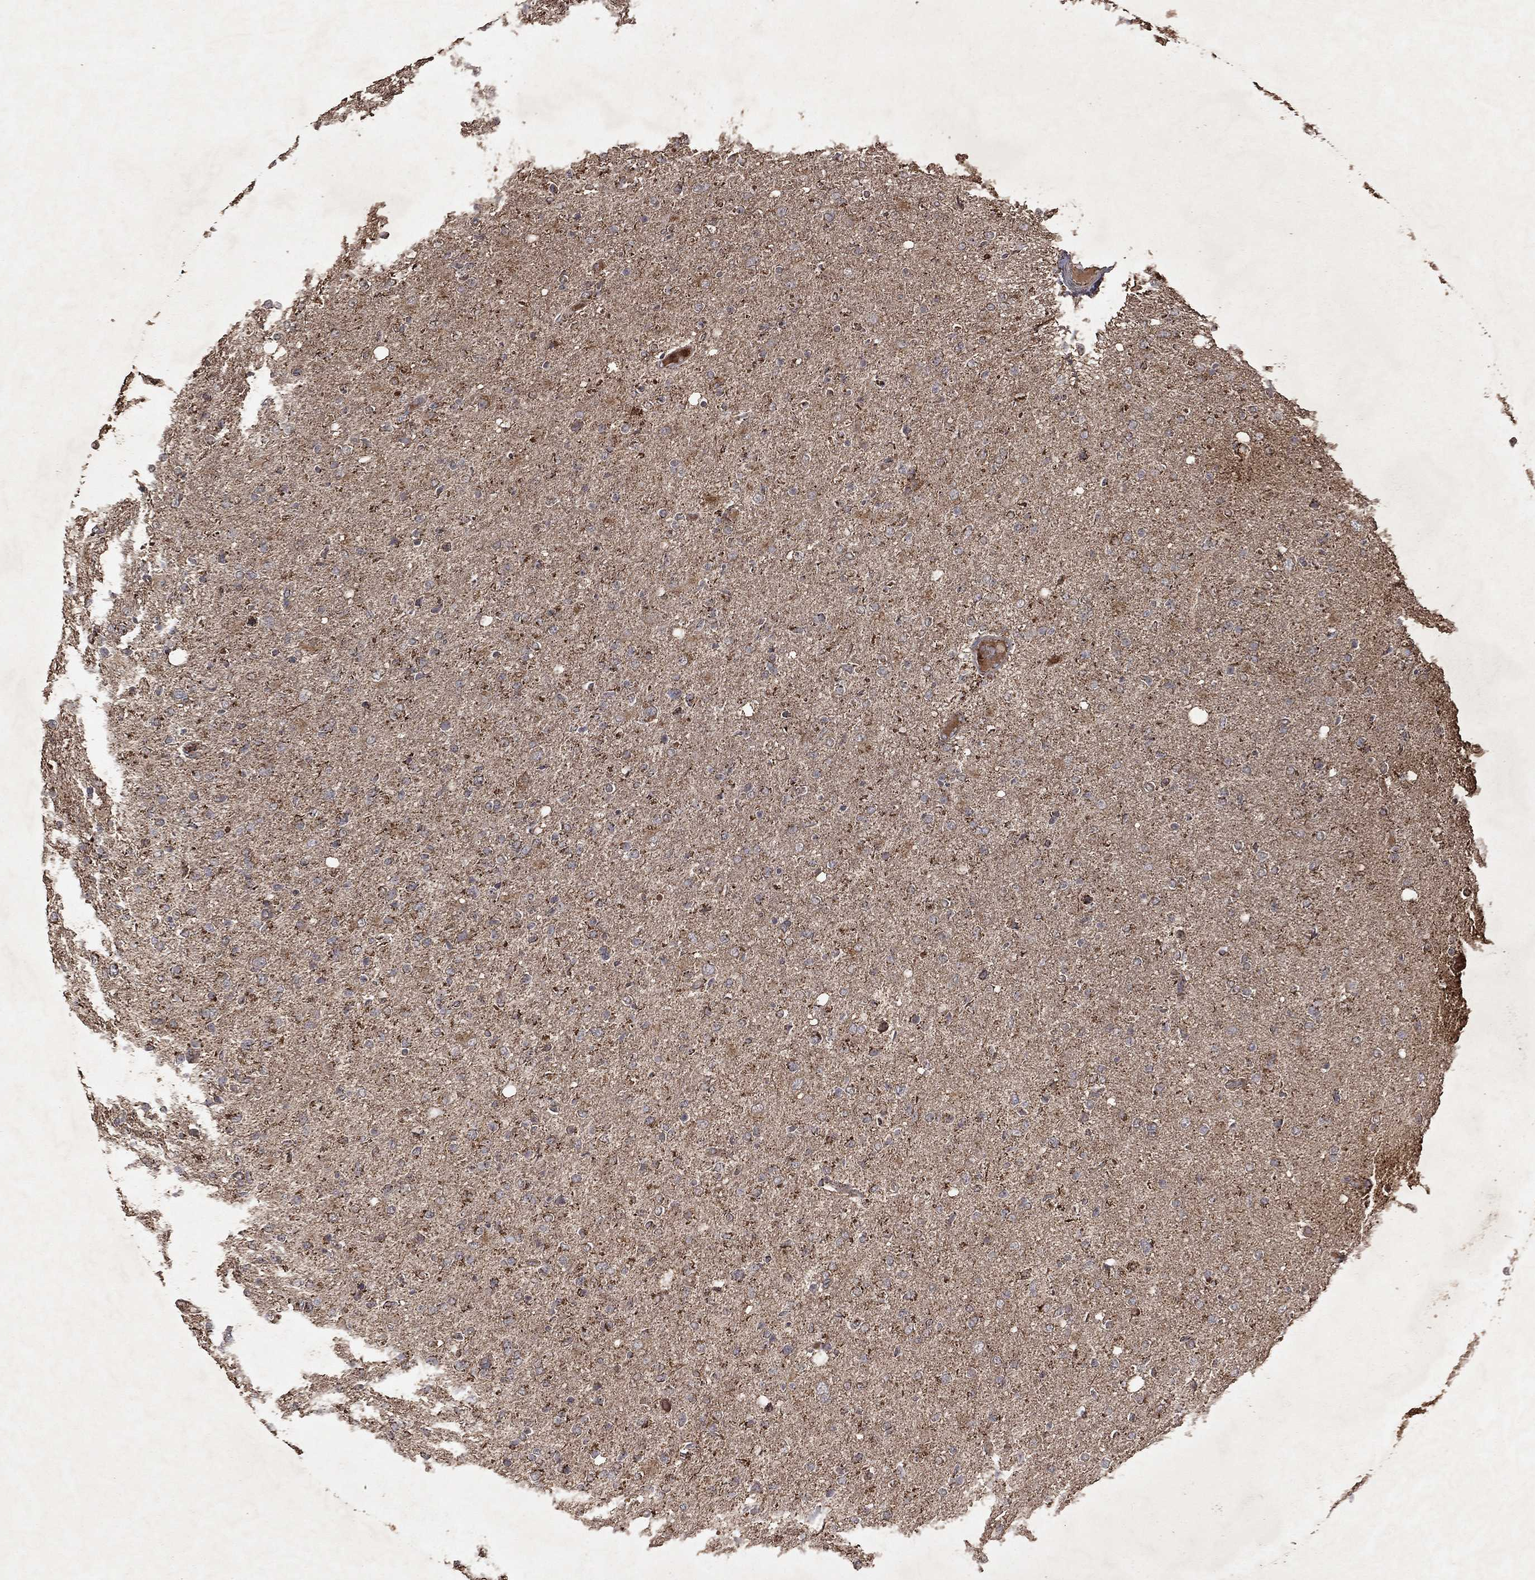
{"staining": {"intensity": "strong", "quantity": "<25%", "location": "cytoplasmic/membranous"}, "tissue": "glioma", "cell_type": "Tumor cells", "image_type": "cancer", "snomed": [{"axis": "morphology", "description": "Glioma, malignant, High grade"}, {"axis": "topography", "description": "Cerebral cortex"}], "caption": "This is a histology image of immunohistochemistry staining of glioma, which shows strong expression in the cytoplasmic/membranous of tumor cells.", "gene": "PYROXD2", "patient": {"sex": "male", "age": 70}}